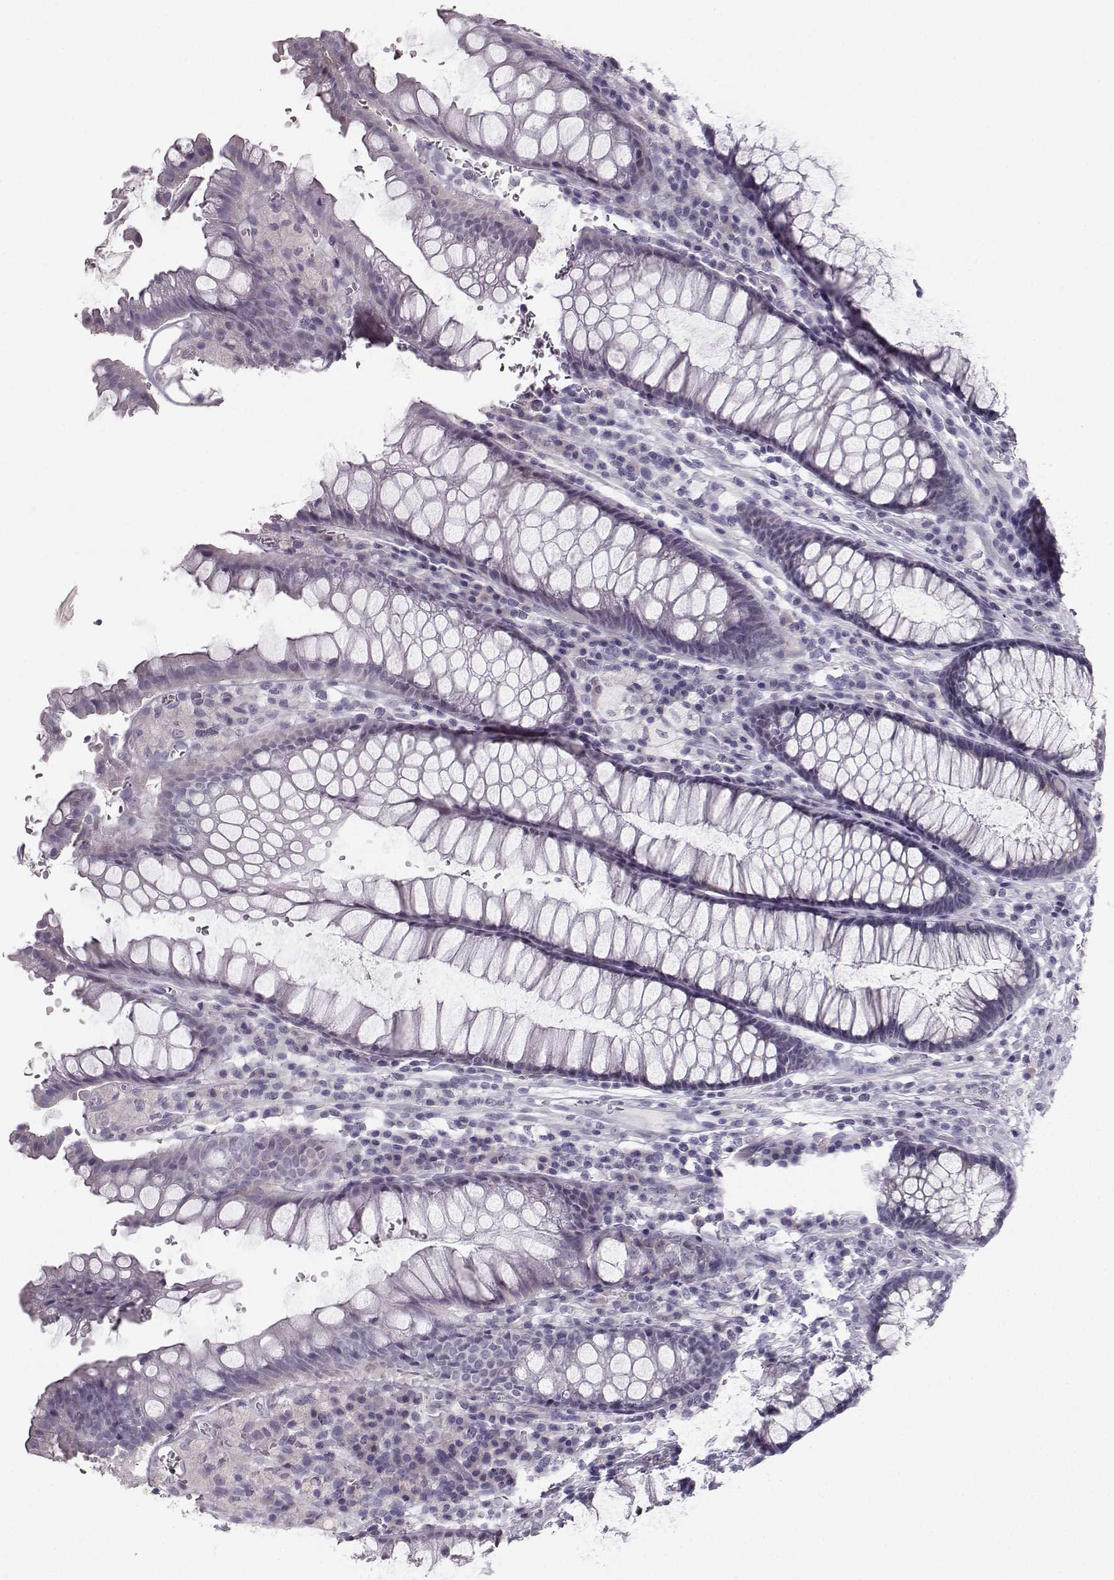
{"staining": {"intensity": "weak", "quantity": "25%-75%", "location": "cytoplasmic/membranous"}, "tissue": "rectum", "cell_type": "Glandular cells", "image_type": "normal", "snomed": [{"axis": "morphology", "description": "Normal tissue, NOS"}, {"axis": "topography", "description": "Rectum"}], "caption": "High-power microscopy captured an immunohistochemistry (IHC) image of benign rectum, revealing weak cytoplasmic/membranous expression in approximately 25%-75% of glandular cells.", "gene": "CASR", "patient": {"sex": "female", "age": 68}}